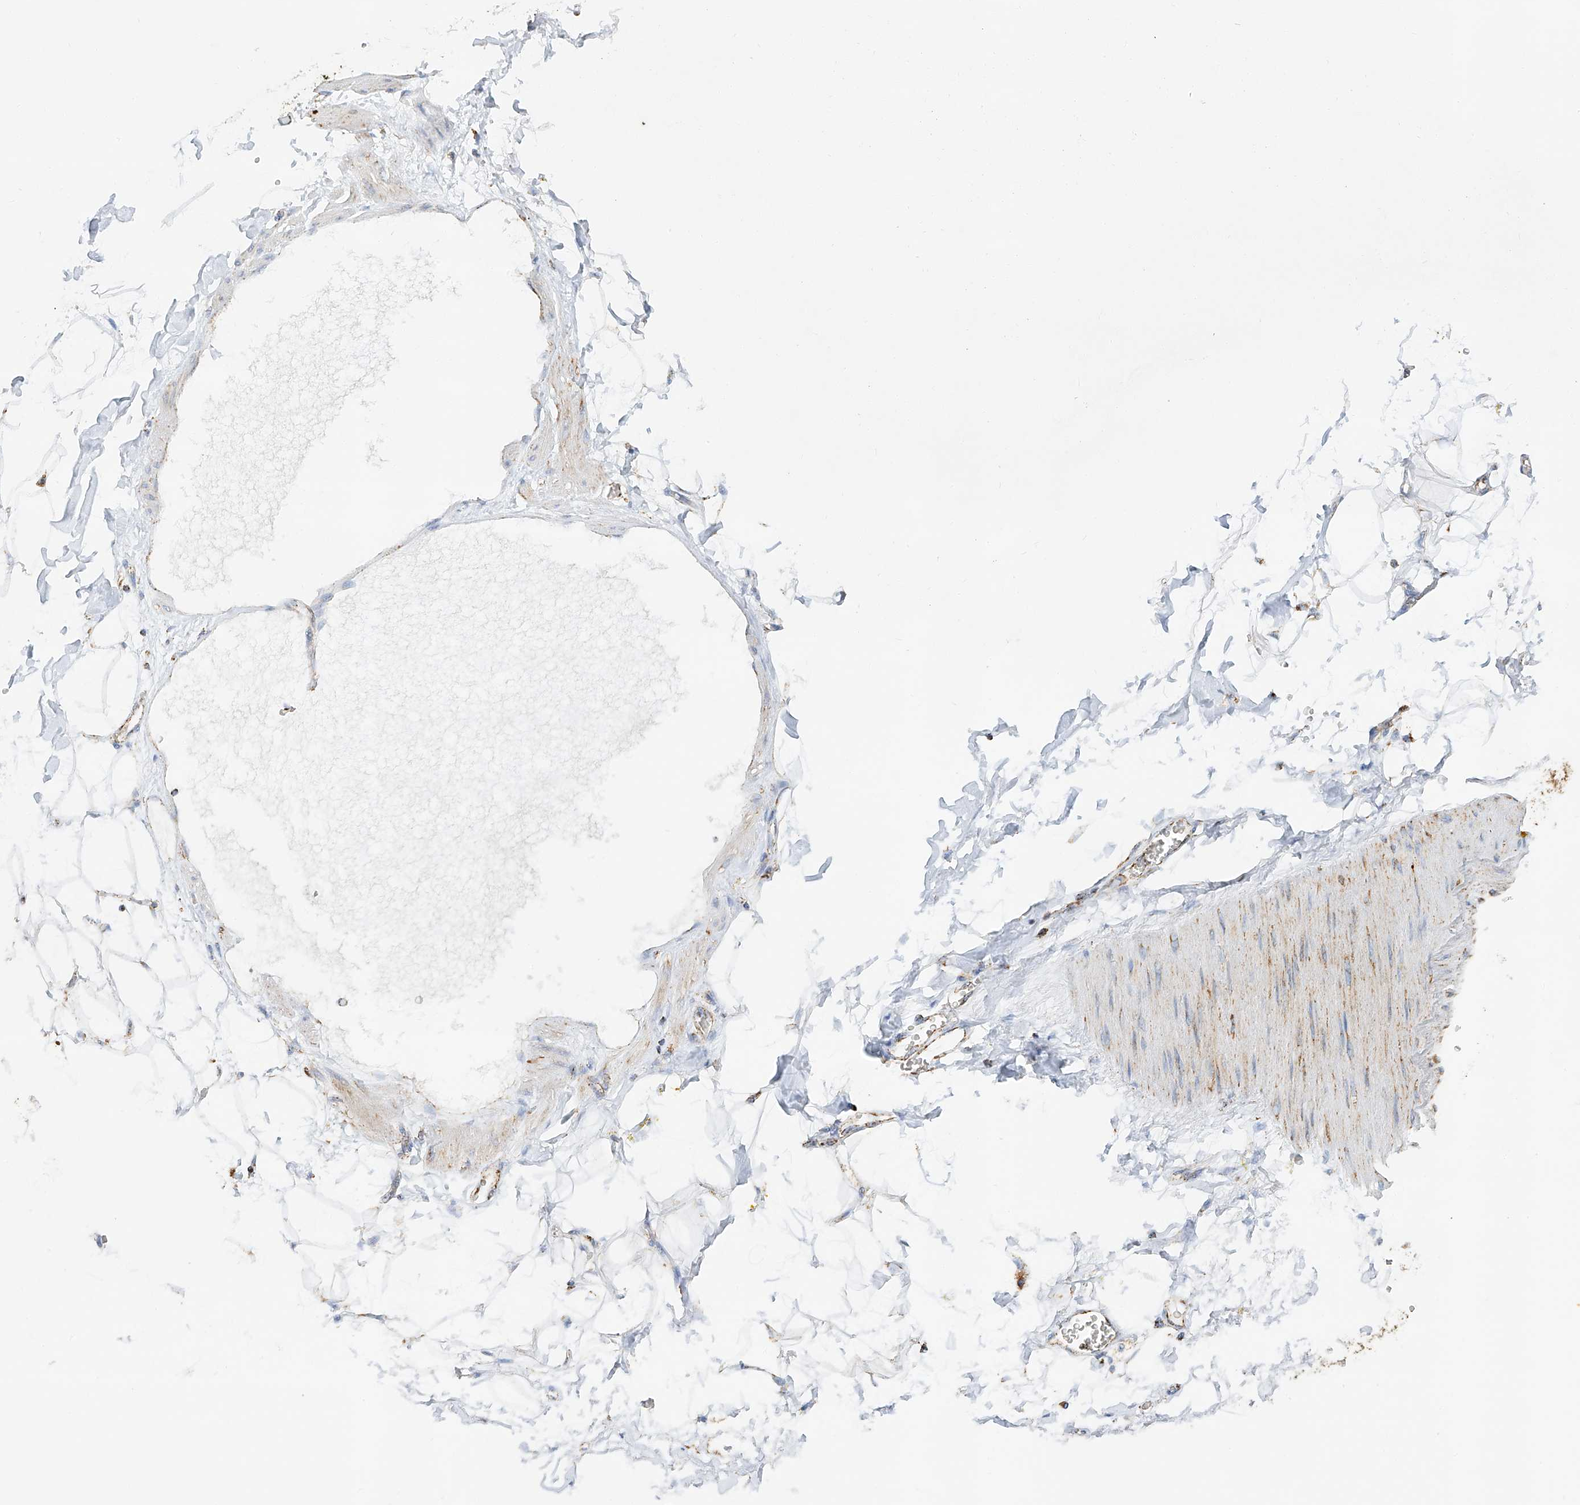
{"staining": {"intensity": "negative", "quantity": "none", "location": "none"}, "tissue": "adipose tissue", "cell_type": "Adipocytes", "image_type": "normal", "snomed": [{"axis": "morphology", "description": "Normal tissue, NOS"}, {"axis": "morphology", "description": "Adenocarcinoma, NOS"}, {"axis": "topography", "description": "Pancreas"}, {"axis": "topography", "description": "Peripheral nerve tissue"}], "caption": "Photomicrograph shows no protein staining in adipocytes of unremarkable adipose tissue.", "gene": "TTC27", "patient": {"sex": "male", "age": 59}}